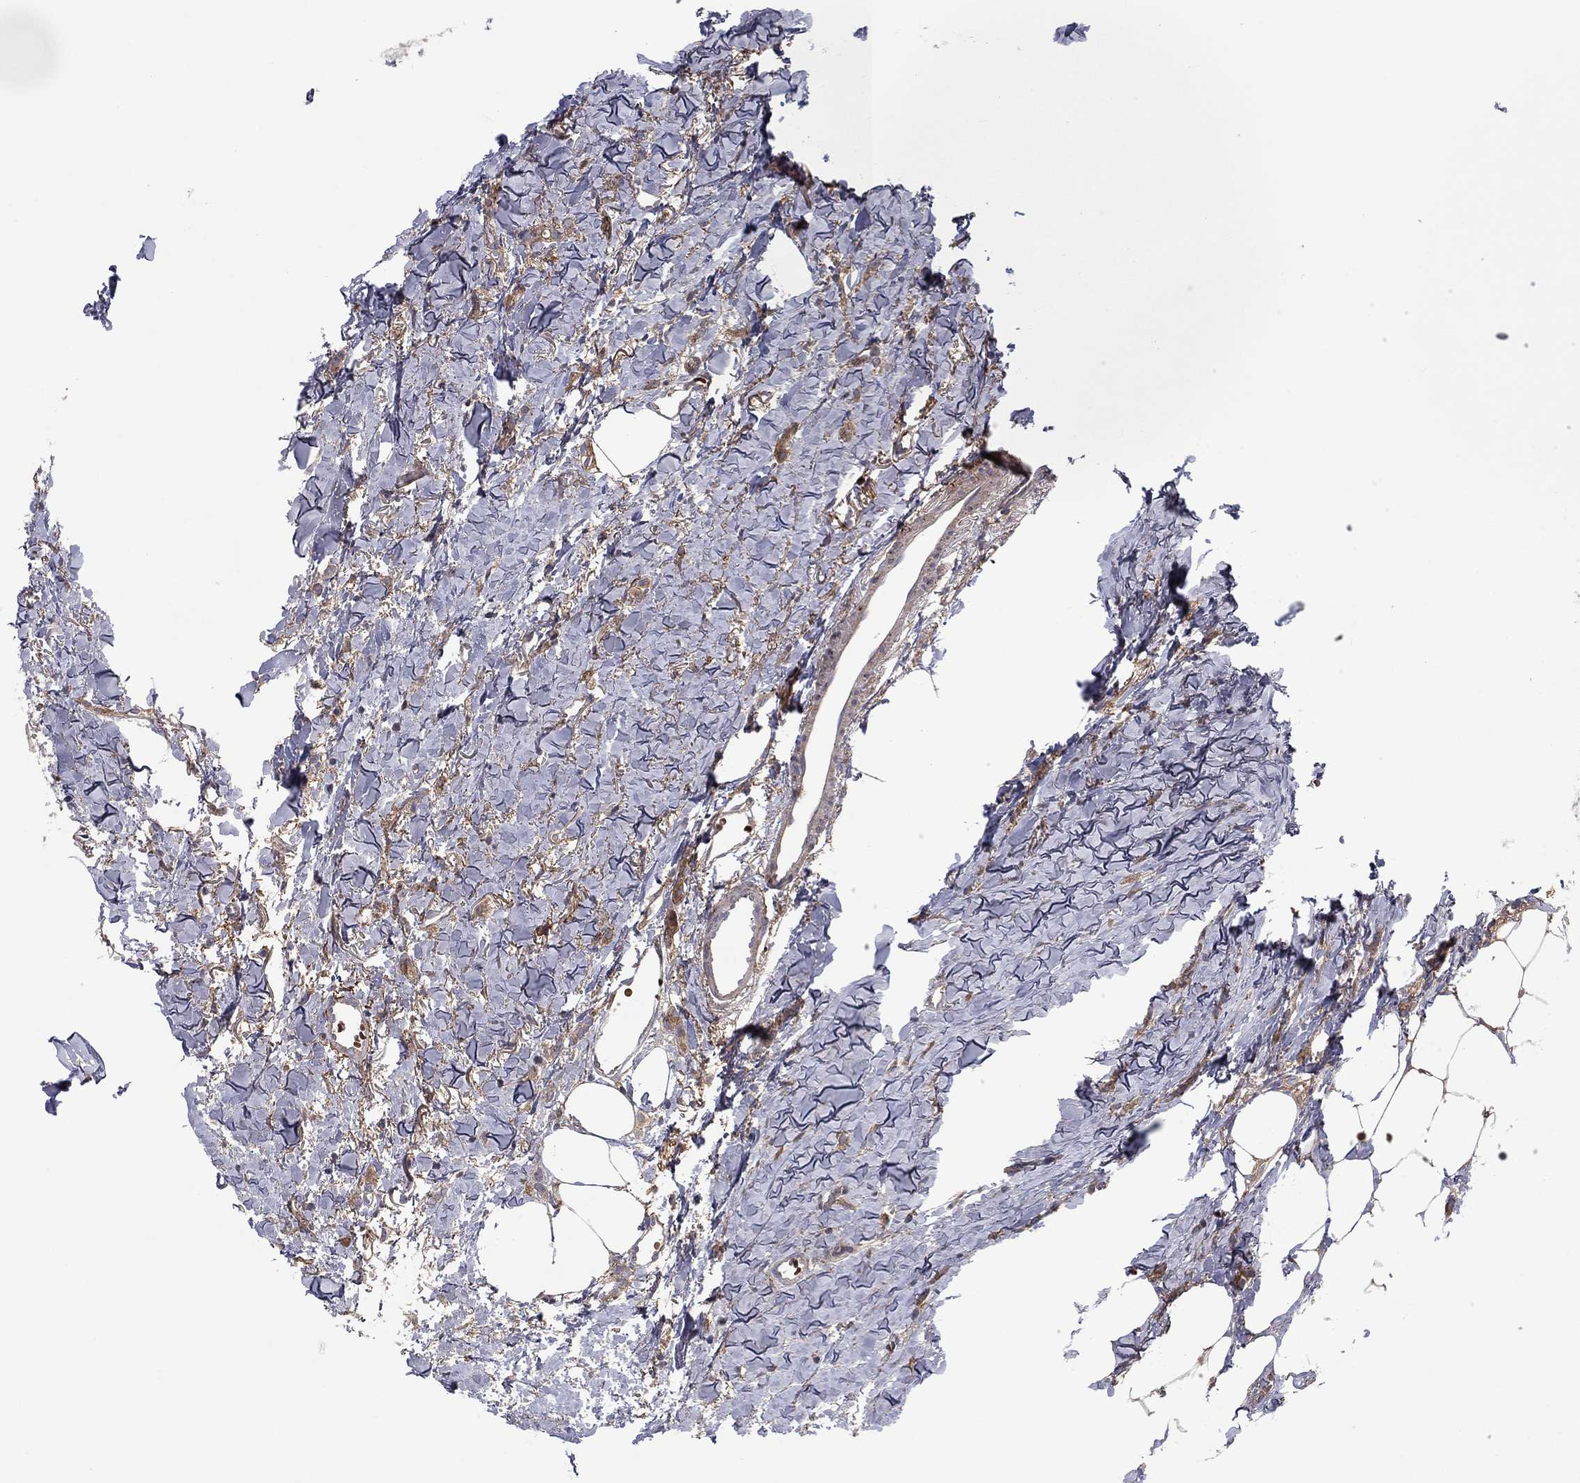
{"staining": {"intensity": "moderate", "quantity": ">75%", "location": "cytoplasmic/membranous"}, "tissue": "breast cancer", "cell_type": "Tumor cells", "image_type": "cancer", "snomed": [{"axis": "morphology", "description": "Duct carcinoma"}, {"axis": "topography", "description": "Breast"}], "caption": "About >75% of tumor cells in human breast cancer reveal moderate cytoplasmic/membranous protein expression as visualized by brown immunohistochemical staining.", "gene": "RNF123", "patient": {"sex": "female", "age": 85}}